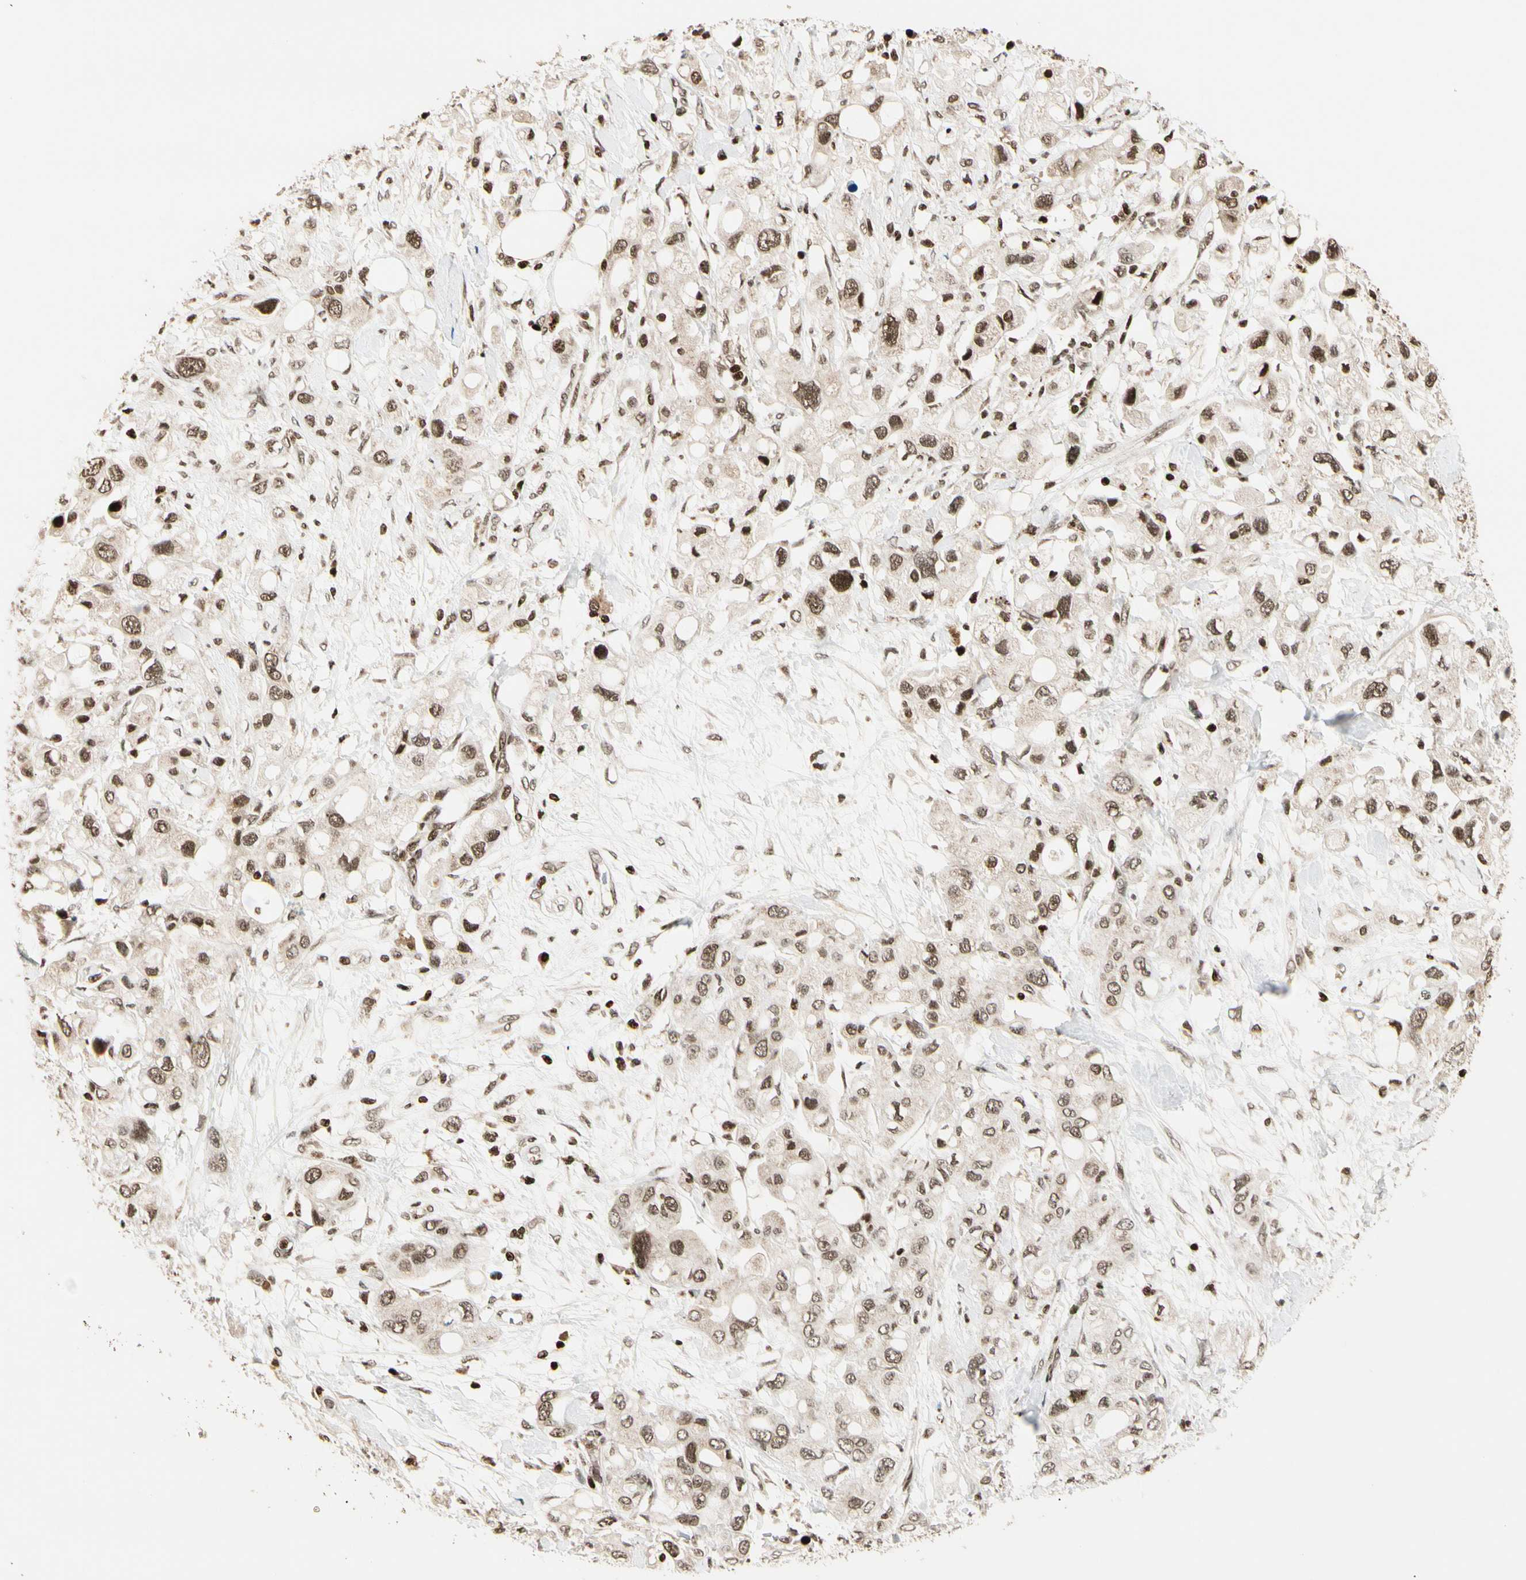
{"staining": {"intensity": "moderate", "quantity": ">75%", "location": "nuclear"}, "tissue": "pancreatic cancer", "cell_type": "Tumor cells", "image_type": "cancer", "snomed": [{"axis": "morphology", "description": "Adenocarcinoma, NOS"}, {"axis": "topography", "description": "Pancreas"}], "caption": "Pancreatic cancer was stained to show a protein in brown. There is medium levels of moderate nuclear expression in about >75% of tumor cells. Nuclei are stained in blue.", "gene": "TSHZ3", "patient": {"sex": "female", "age": 56}}